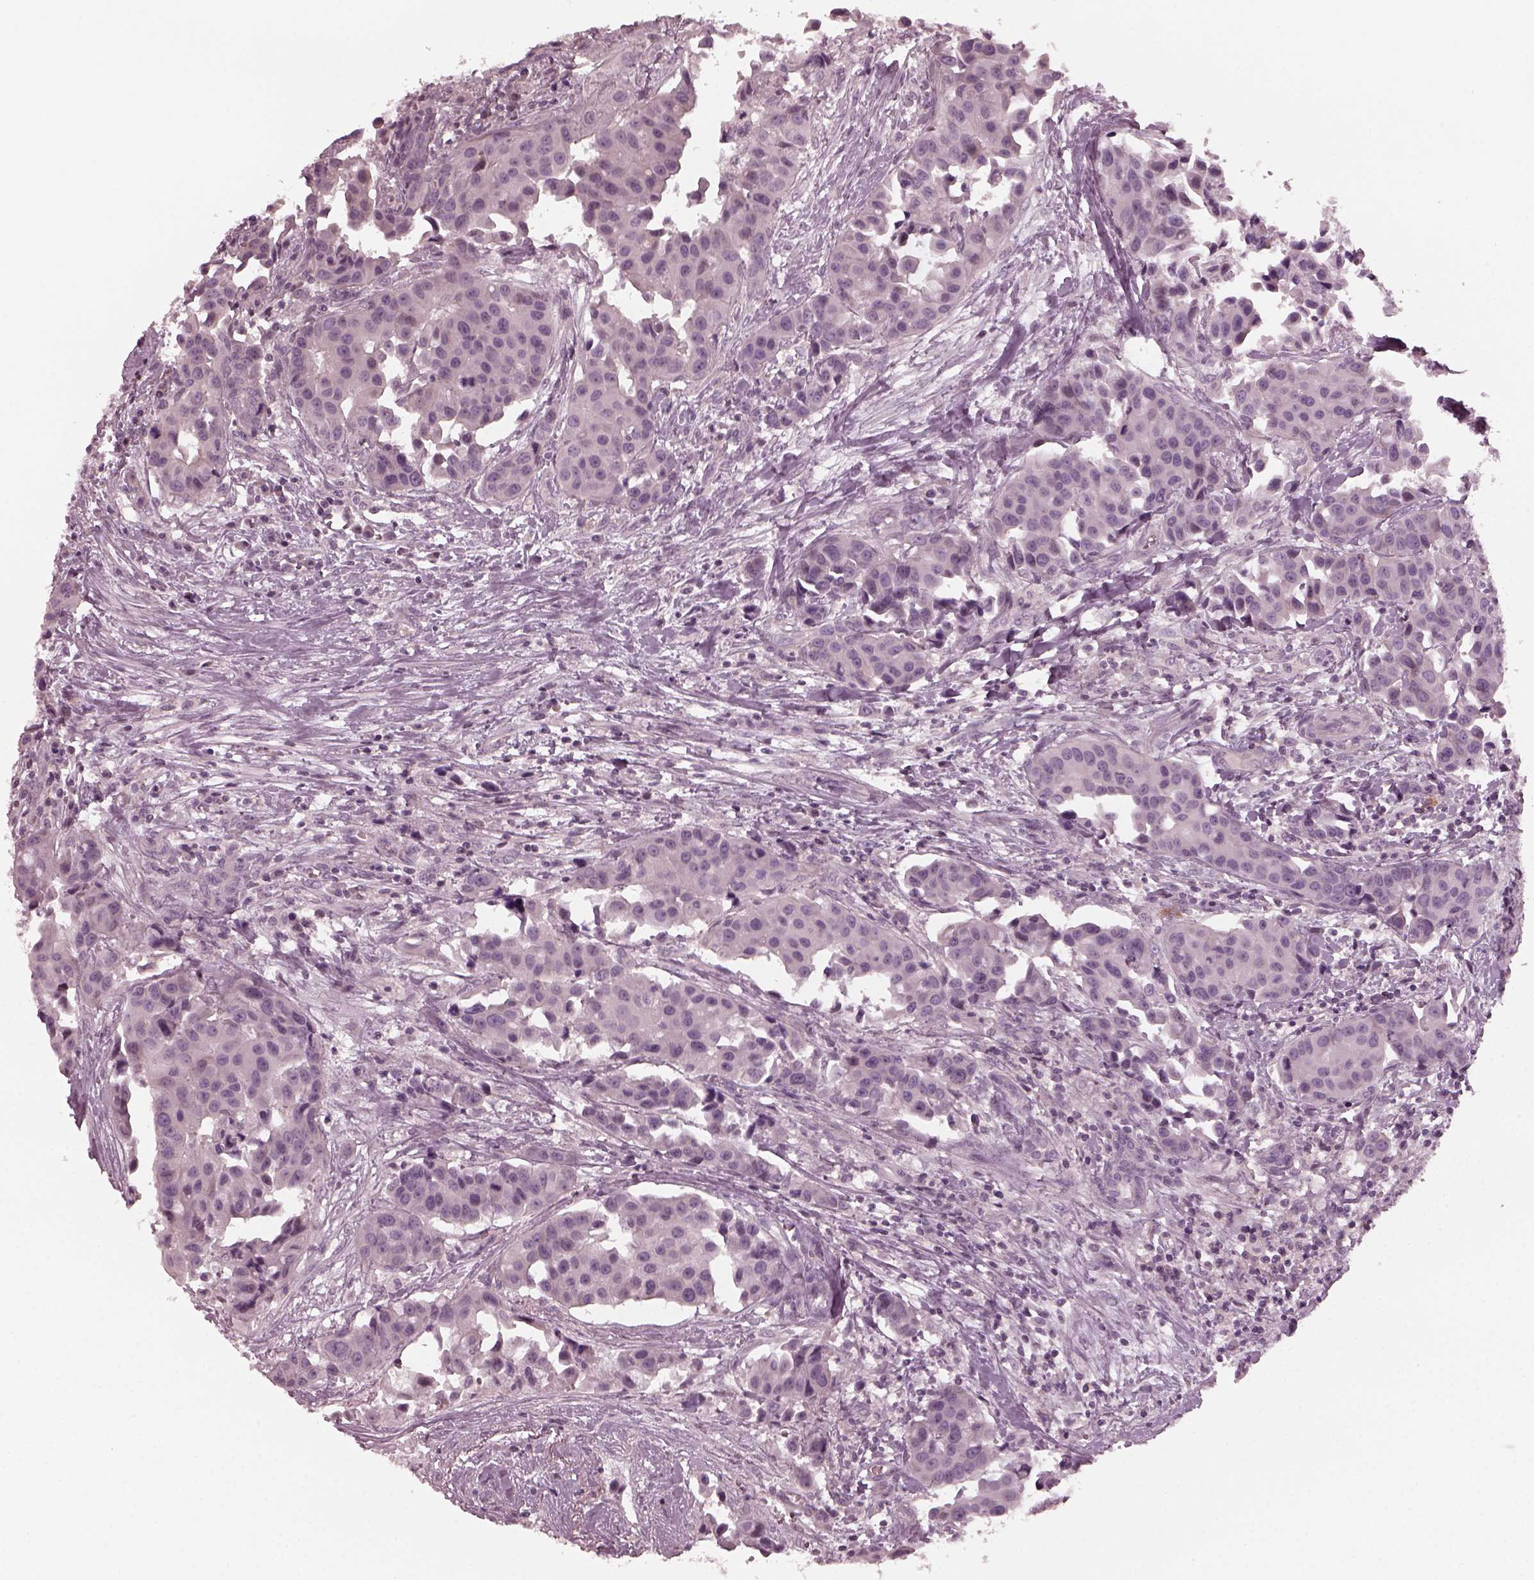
{"staining": {"intensity": "negative", "quantity": "none", "location": "none"}, "tissue": "head and neck cancer", "cell_type": "Tumor cells", "image_type": "cancer", "snomed": [{"axis": "morphology", "description": "Adenocarcinoma, NOS"}, {"axis": "topography", "description": "Head-Neck"}], "caption": "IHC of head and neck cancer (adenocarcinoma) displays no expression in tumor cells.", "gene": "CHIT1", "patient": {"sex": "male", "age": 76}}